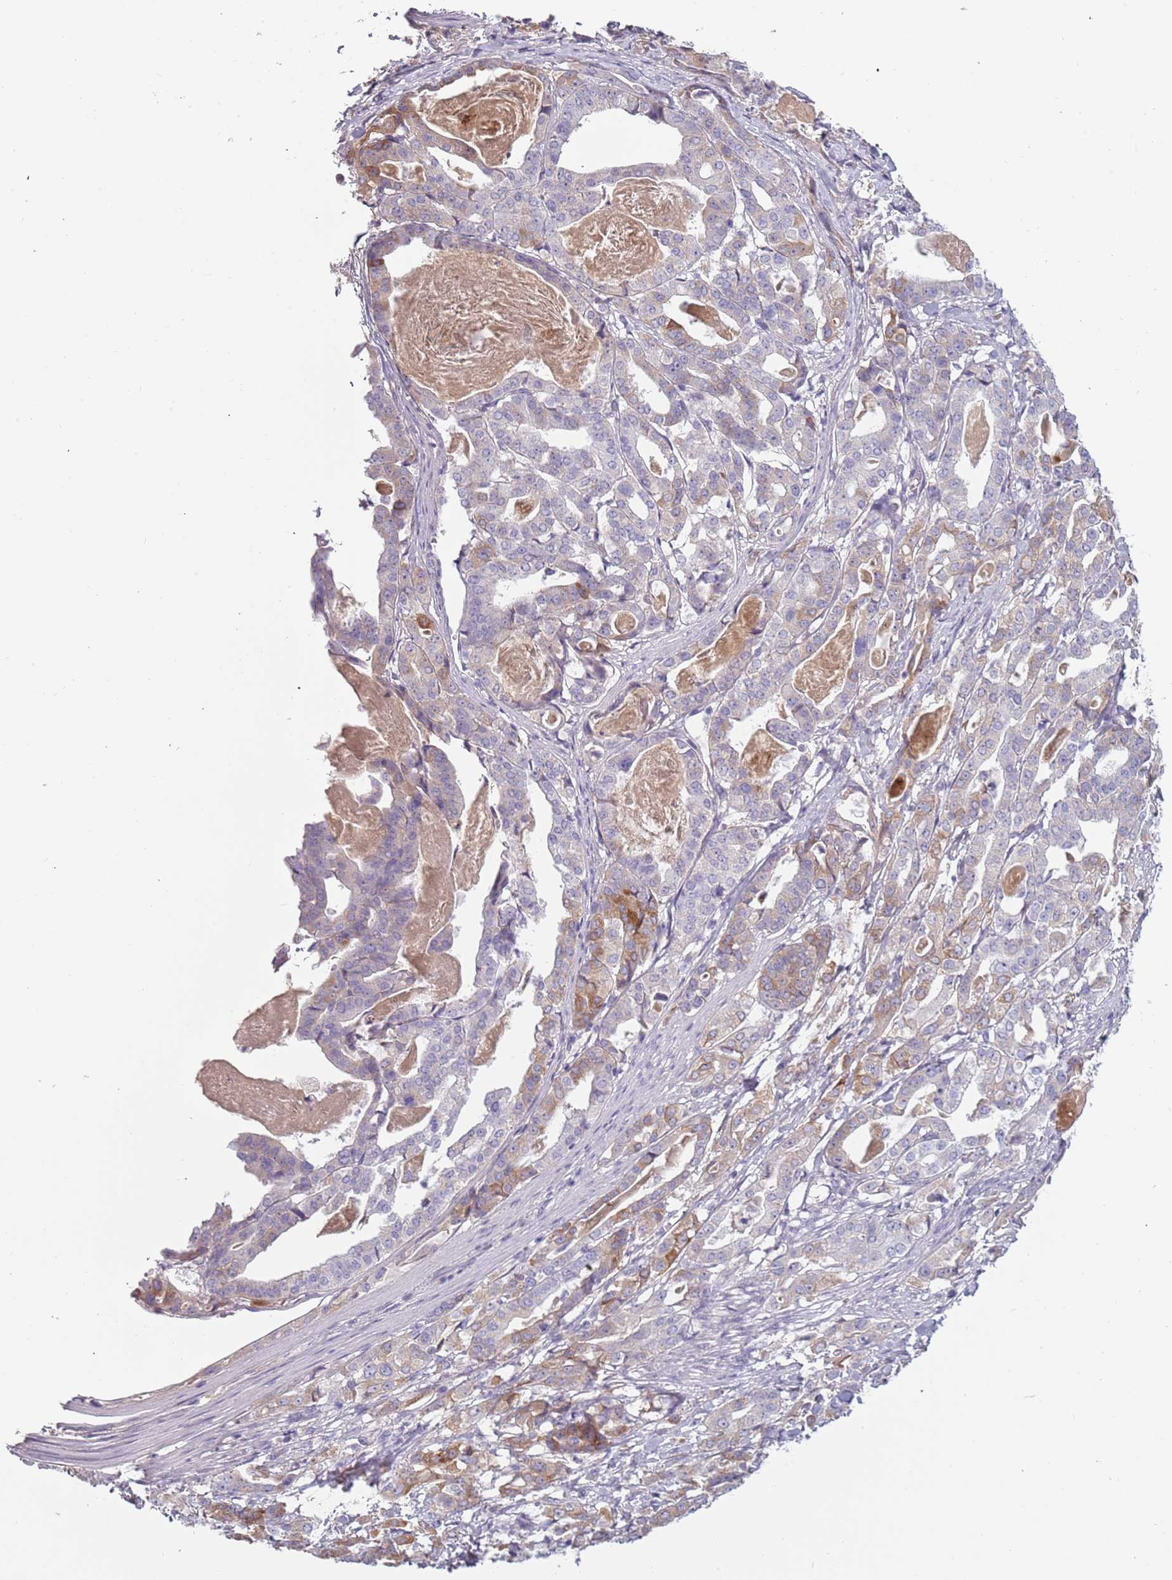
{"staining": {"intensity": "moderate", "quantity": "<25%", "location": "cytoplasmic/membranous"}, "tissue": "stomach cancer", "cell_type": "Tumor cells", "image_type": "cancer", "snomed": [{"axis": "morphology", "description": "Adenocarcinoma, NOS"}, {"axis": "topography", "description": "Stomach"}], "caption": "The image reveals immunohistochemical staining of stomach adenocarcinoma. There is moderate cytoplasmic/membranous staining is identified in approximately <25% of tumor cells.", "gene": "TNFRSF6B", "patient": {"sex": "male", "age": 48}}